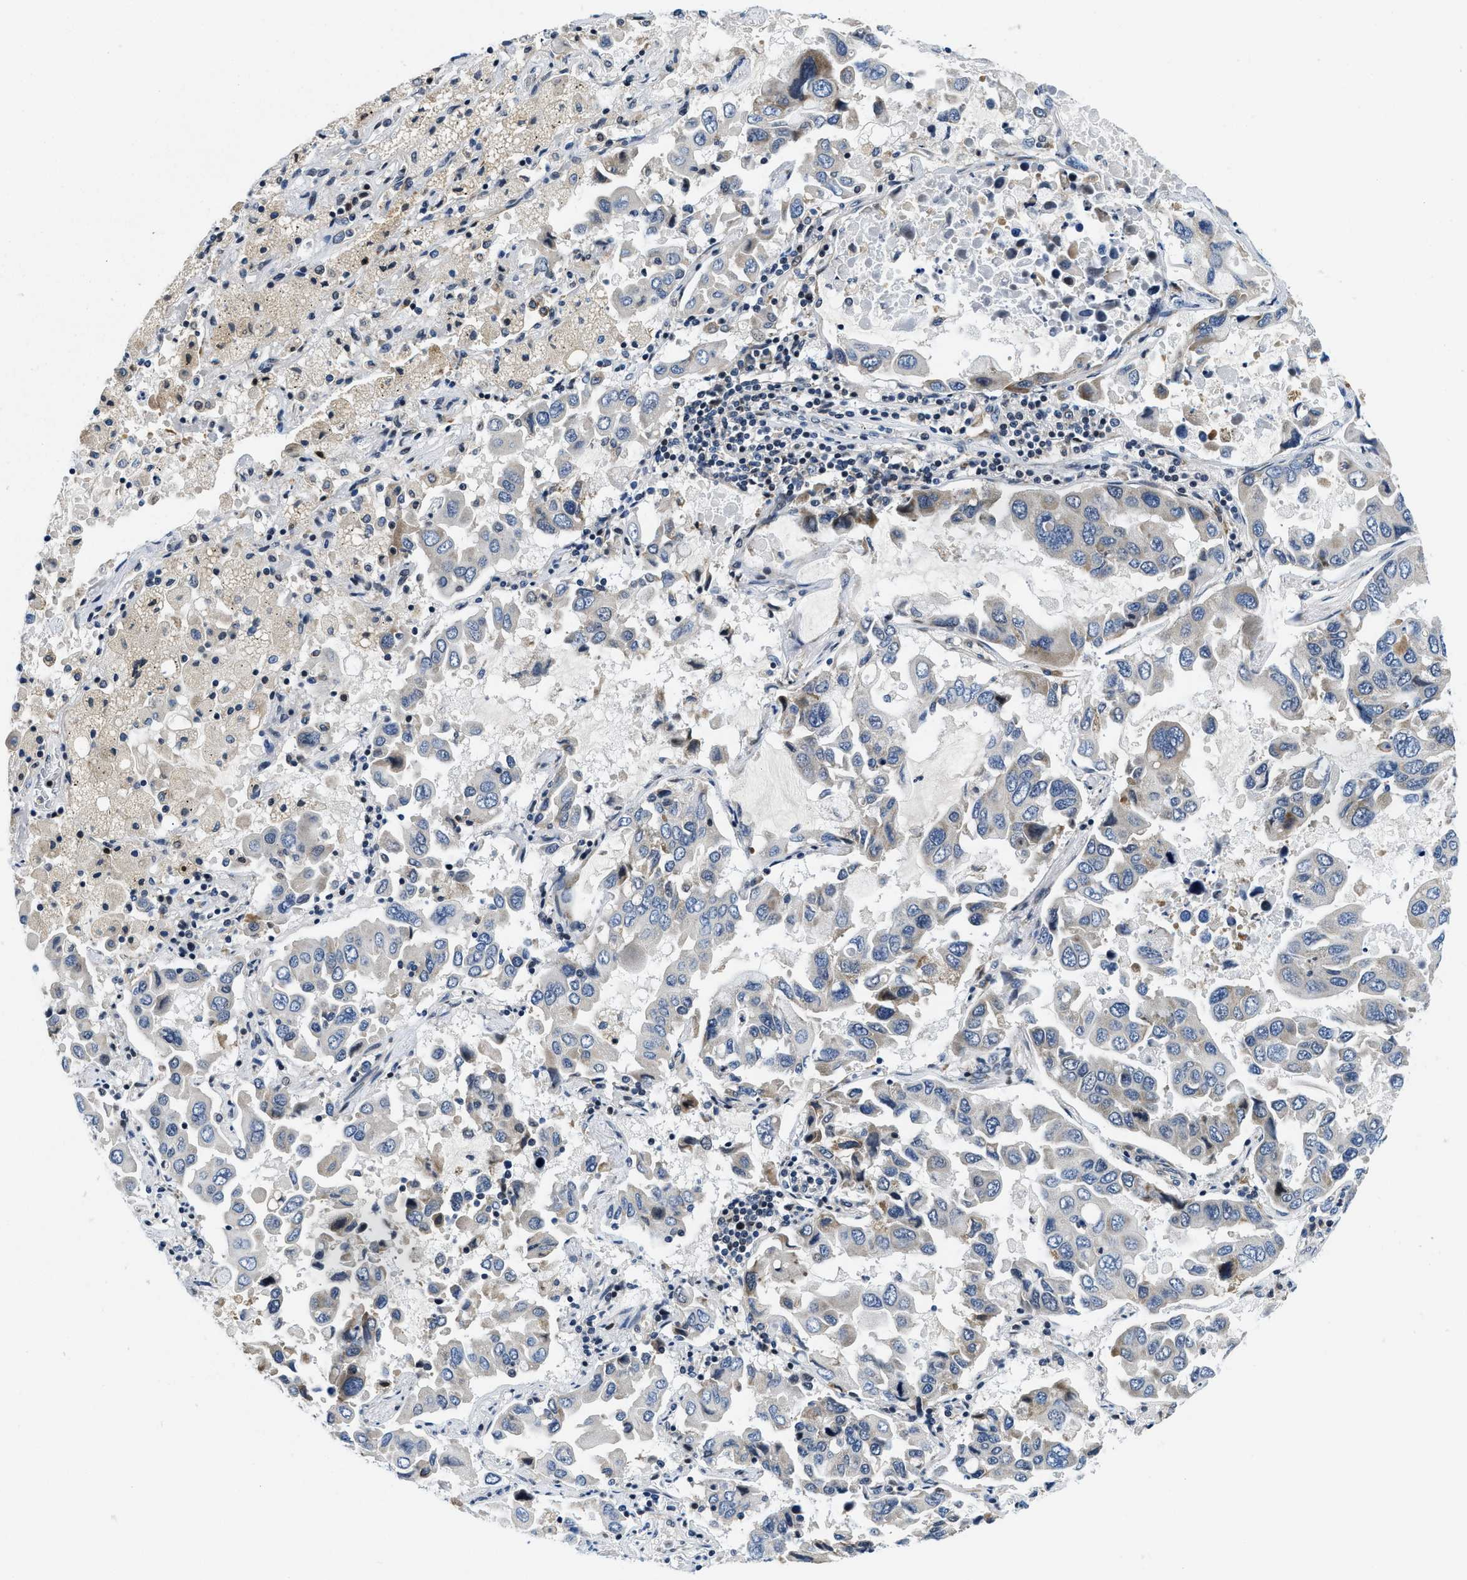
{"staining": {"intensity": "weak", "quantity": "<25%", "location": "cytoplasmic/membranous"}, "tissue": "lung cancer", "cell_type": "Tumor cells", "image_type": "cancer", "snomed": [{"axis": "morphology", "description": "Adenocarcinoma, NOS"}, {"axis": "topography", "description": "Lung"}], "caption": "Immunohistochemical staining of human adenocarcinoma (lung) reveals no significant positivity in tumor cells.", "gene": "IKBKE", "patient": {"sex": "male", "age": 64}}